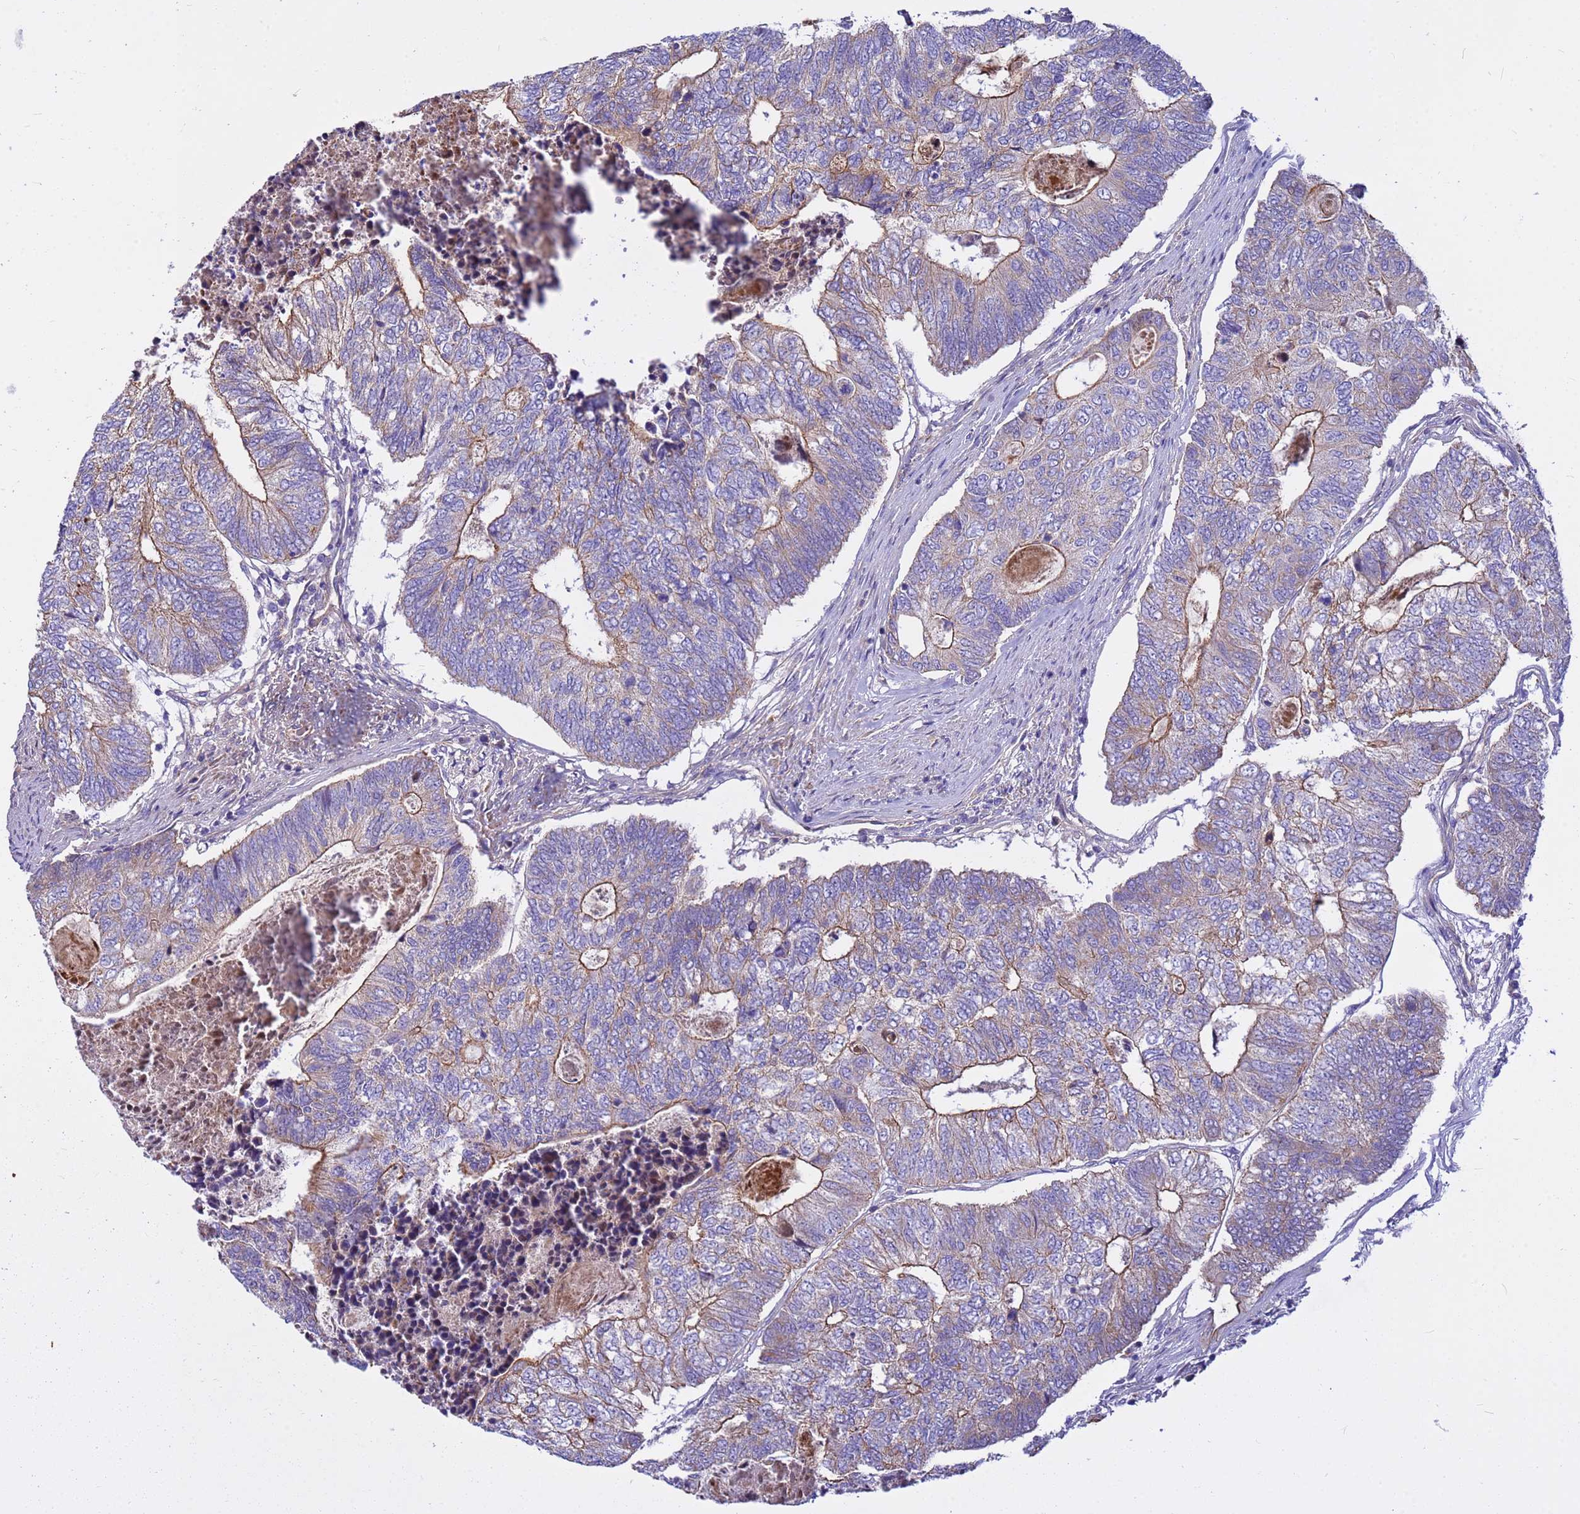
{"staining": {"intensity": "moderate", "quantity": "25%-75%", "location": "cytoplasmic/membranous"}, "tissue": "colorectal cancer", "cell_type": "Tumor cells", "image_type": "cancer", "snomed": [{"axis": "morphology", "description": "Adenocarcinoma, NOS"}, {"axis": "topography", "description": "Colon"}], "caption": "DAB immunohistochemical staining of human adenocarcinoma (colorectal) displays moderate cytoplasmic/membranous protein staining in approximately 25%-75% of tumor cells.", "gene": "CRHBP", "patient": {"sex": "female", "age": 67}}